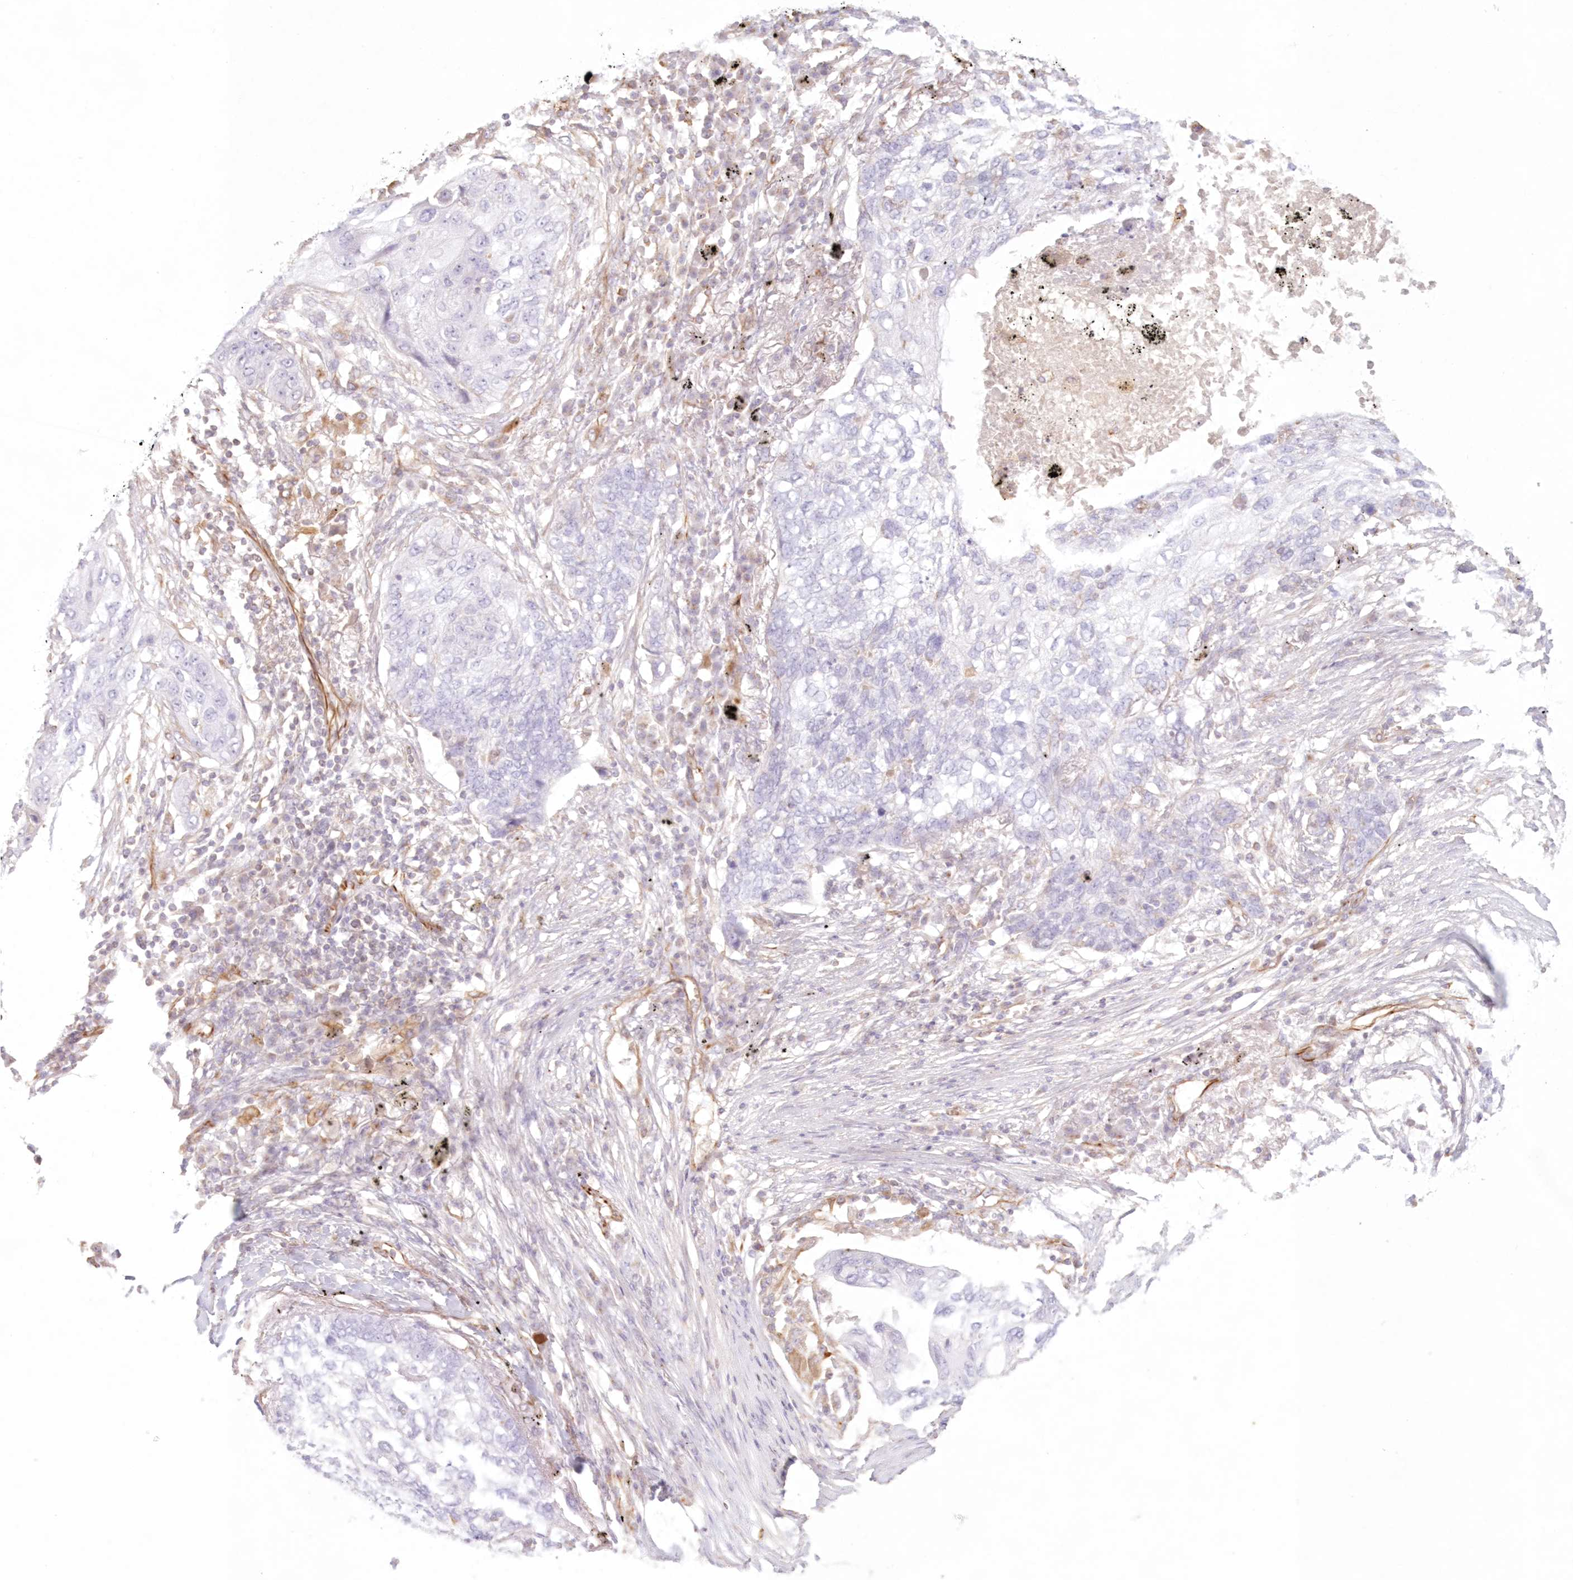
{"staining": {"intensity": "negative", "quantity": "none", "location": "none"}, "tissue": "lung cancer", "cell_type": "Tumor cells", "image_type": "cancer", "snomed": [{"axis": "morphology", "description": "Squamous cell carcinoma, NOS"}, {"axis": "topography", "description": "Lung"}], "caption": "Immunohistochemistry micrograph of human lung cancer stained for a protein (brown), which shows no positivity in tumor cells. Nuclei are stained in blue.", "gene": "DMRTB1", "patient": {"sex": "female", "age": 63}}